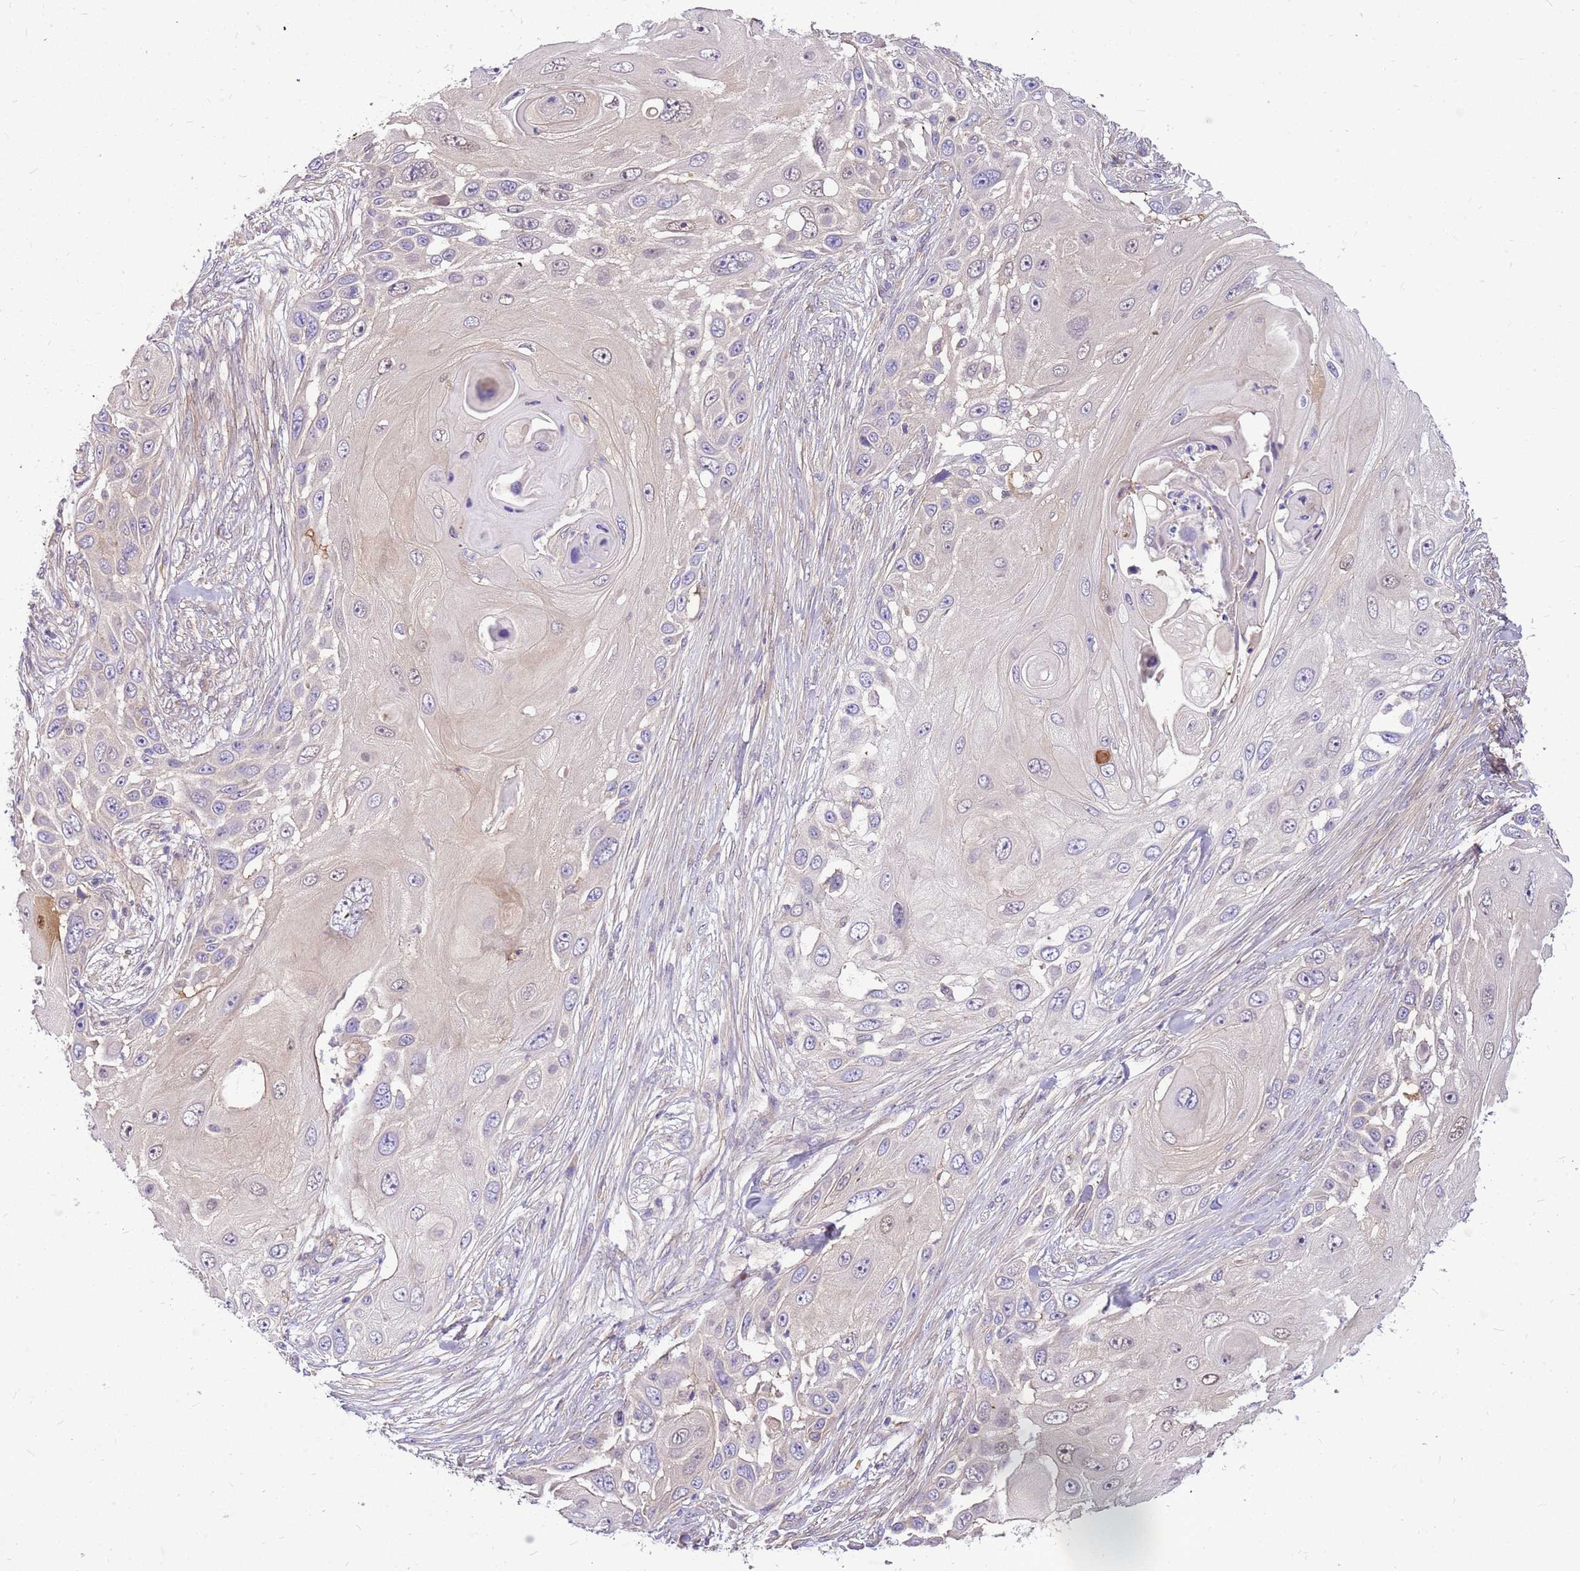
{"staining": {"intensity": "weak", "quantity": "<25%", "location": "cytoplasmic/membranous"}, "tissue": "skin cancer", "cell_type": "Tumor cells", "image_type": "cancer", "snomed": [{"axis": "morphology", "description": "Squamous cell carcinoma, NOS"}, {"axis": "topography", "description": "Skin"}], "caption": "Immunohistochemistry (IHC) photomicrograph of neoplastic tissue: skin squamous cell carcinoma stained with DAB shows no significant protein positivity in tumor cells.", "gene": "MVD", "patient": {"sex": "female", "age": 44}}